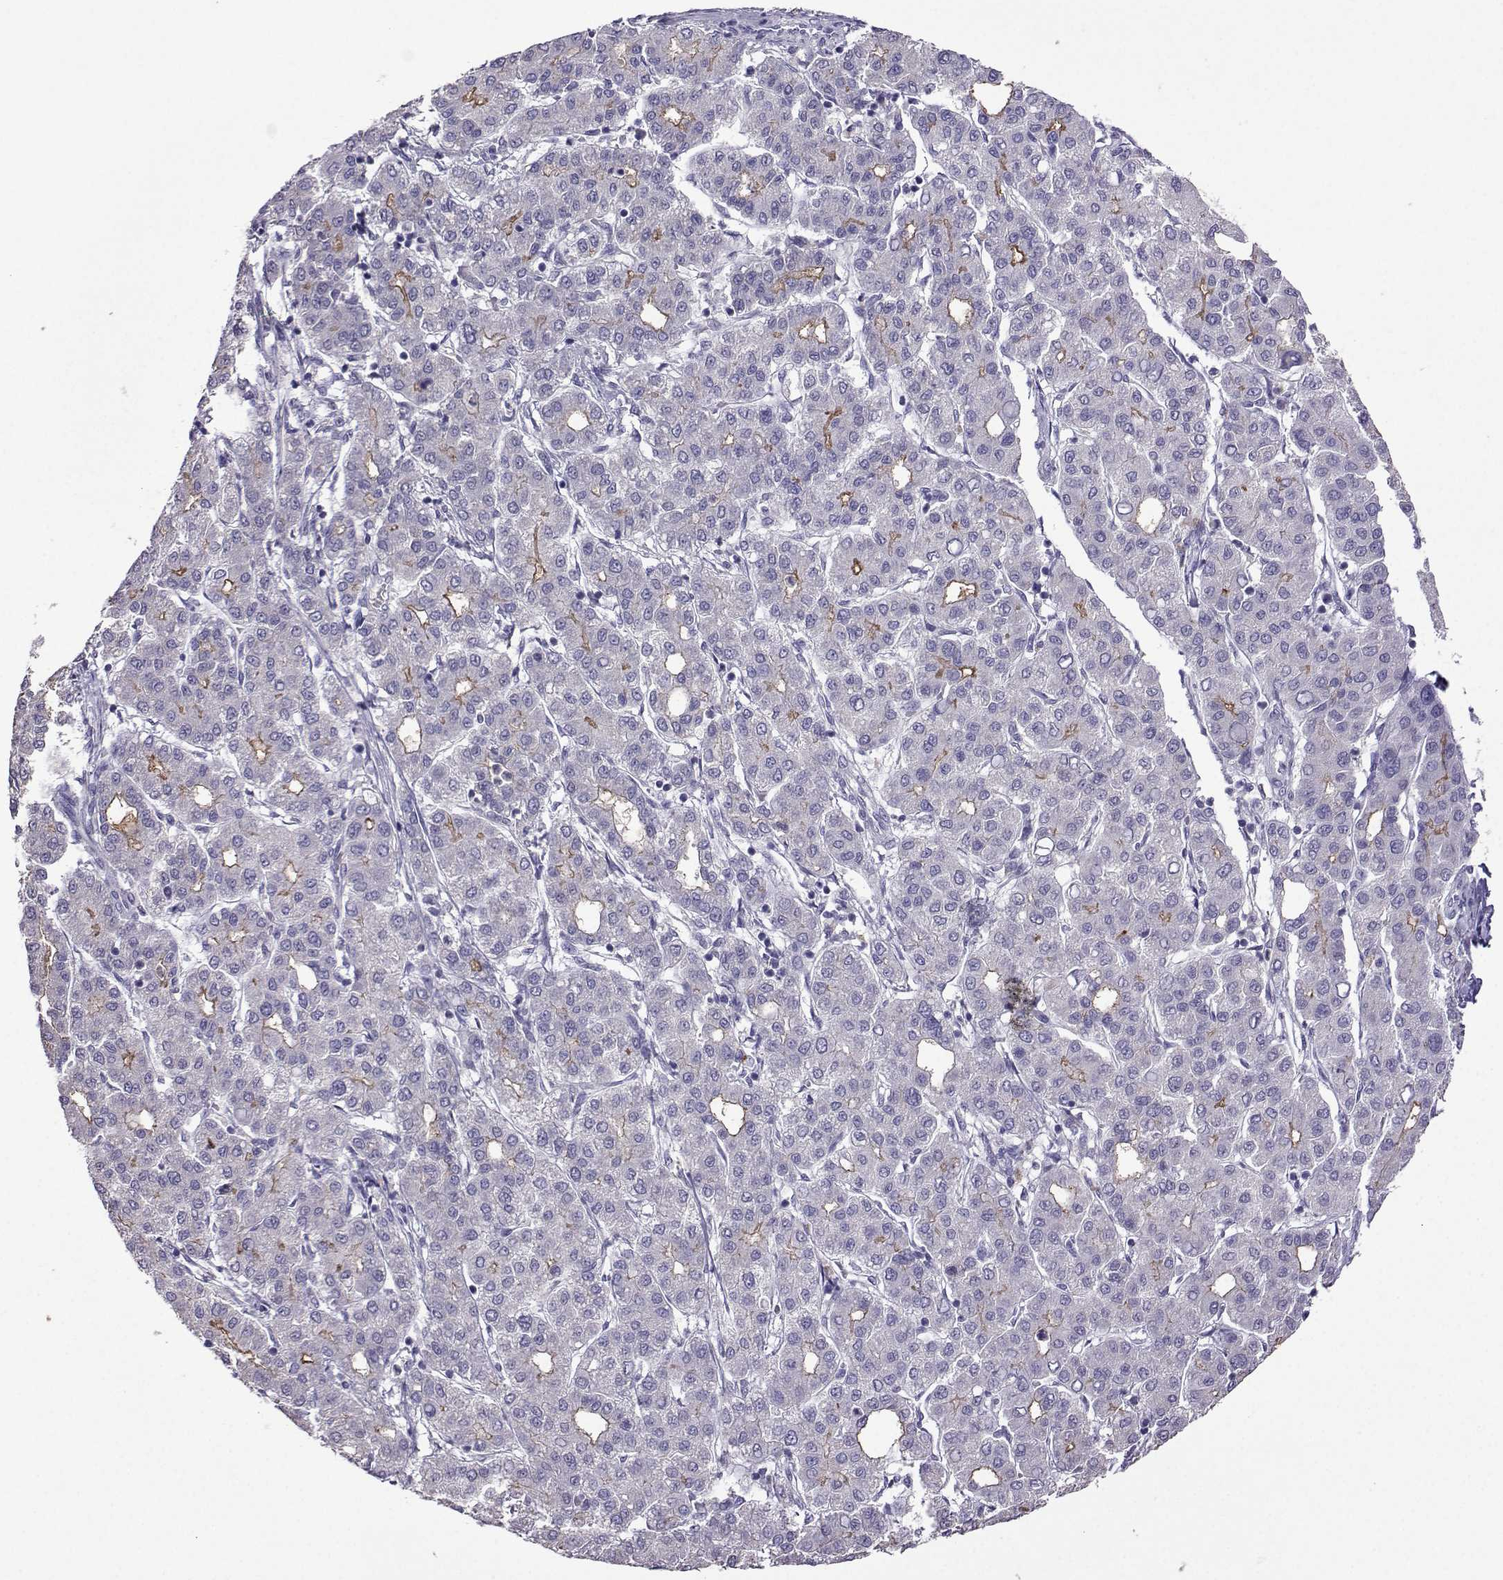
{"staining": {"intensity": "moderate", "quantity": "<25%", "location": "cytoplasmic/membranous"}, "tissue": "liver cancer", "cell_type": "Tumor cells", "image_type": "cancer", "snomed": [{"axis": "morphology", "description": "Carcinoma, Hepatocellular, NOS"}, {"axis": "topography", "description": "Liver"}], "caption": "Protein staining of liver hepatocellular carcinoma tissue shows moderate cytoplasmic/membranous staining in about <25% of tumor cells.", "gene": "FCAMR", "patient": {"sex": "male", "age": 65}}